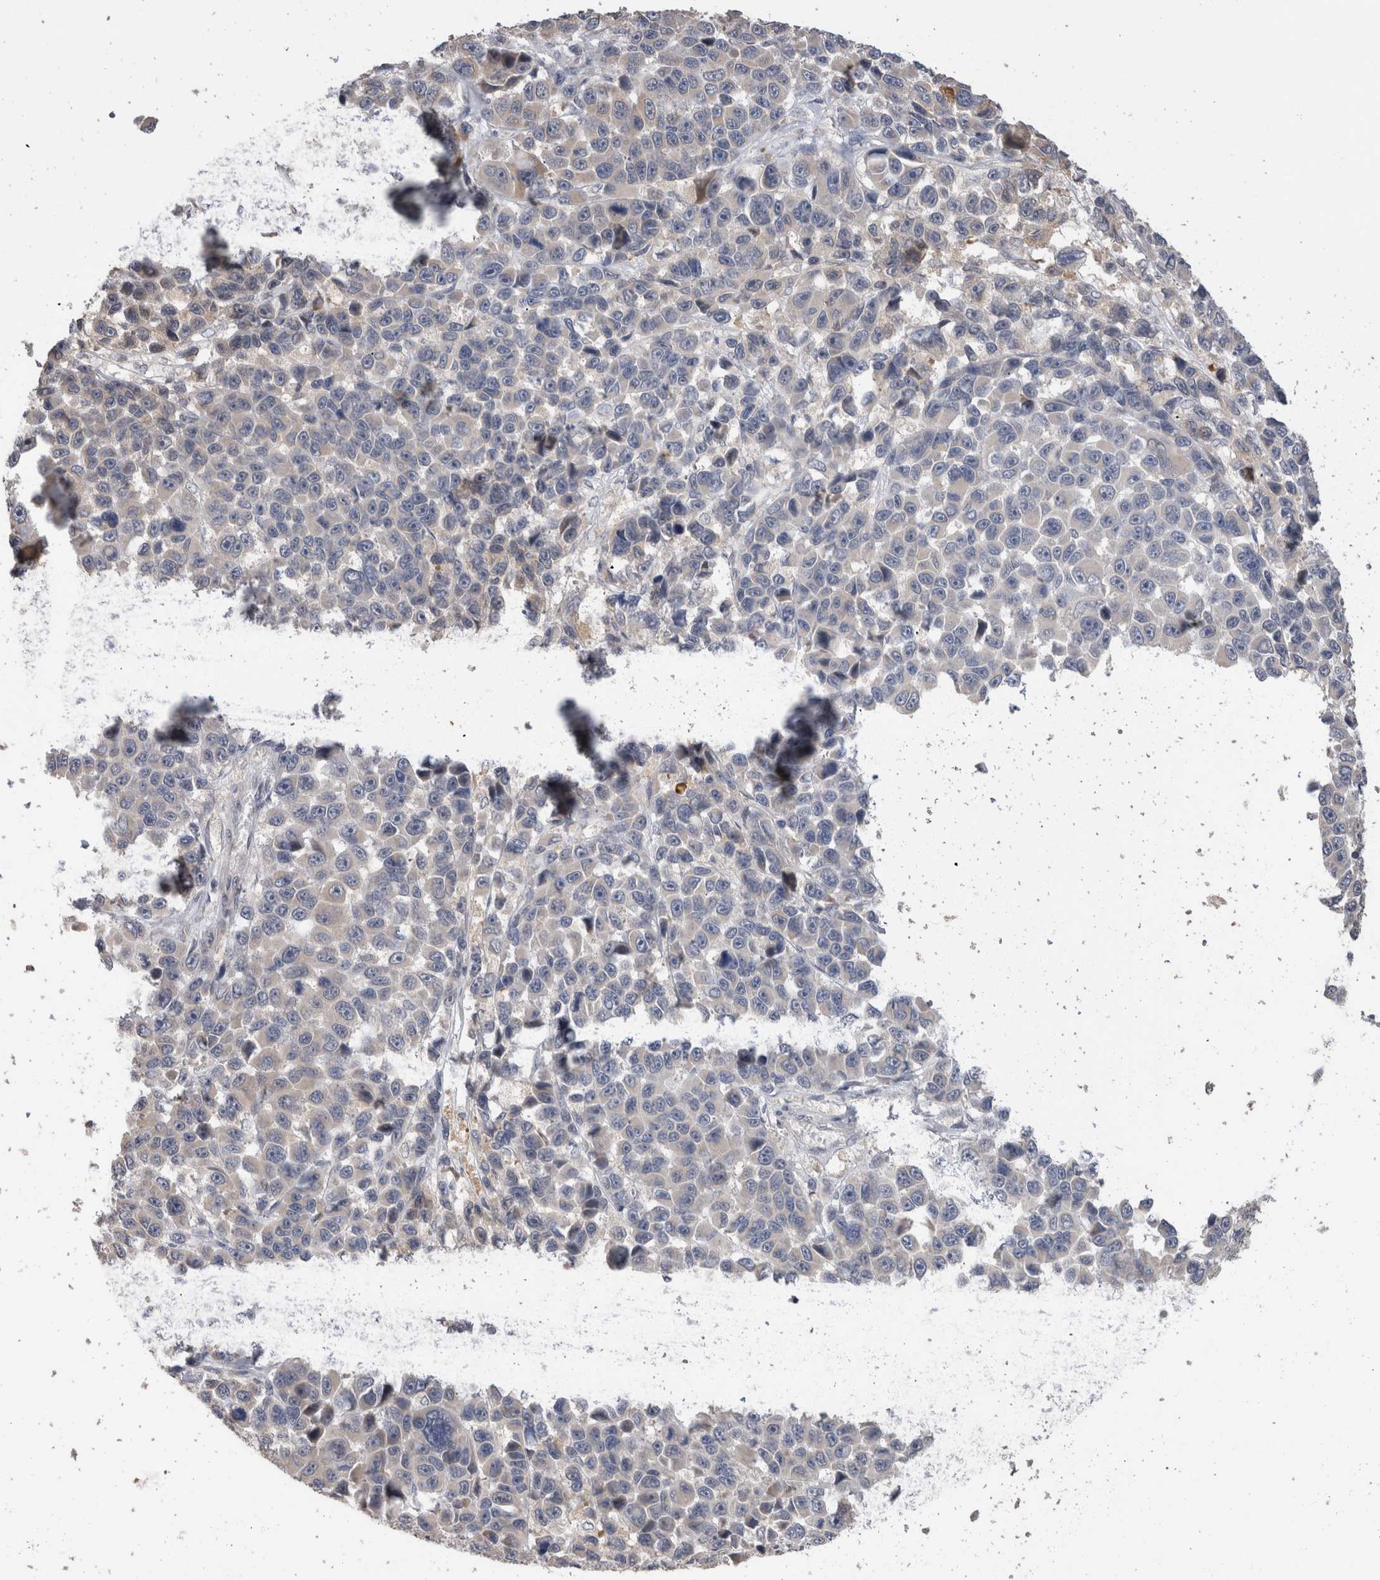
{"staining": {"intensity": "negative", "quantity": "none", "location": "none"}, "tissue": "melanoma", "cell_type": "Tumor cells", "image_type": "cancer", "snomed": [{"axis": "morphology", "description": "Malignant melanoma, NOS"}, {"axis": "topography", "description": "Skin"}], "caption": "An immunohistochemistry (IHC) micrograph of melanoma is shown. There is no staining in tumor cells of melanoma.", "gene": "CRYBG1", "patient": {"sex": "male", "age": 53}}